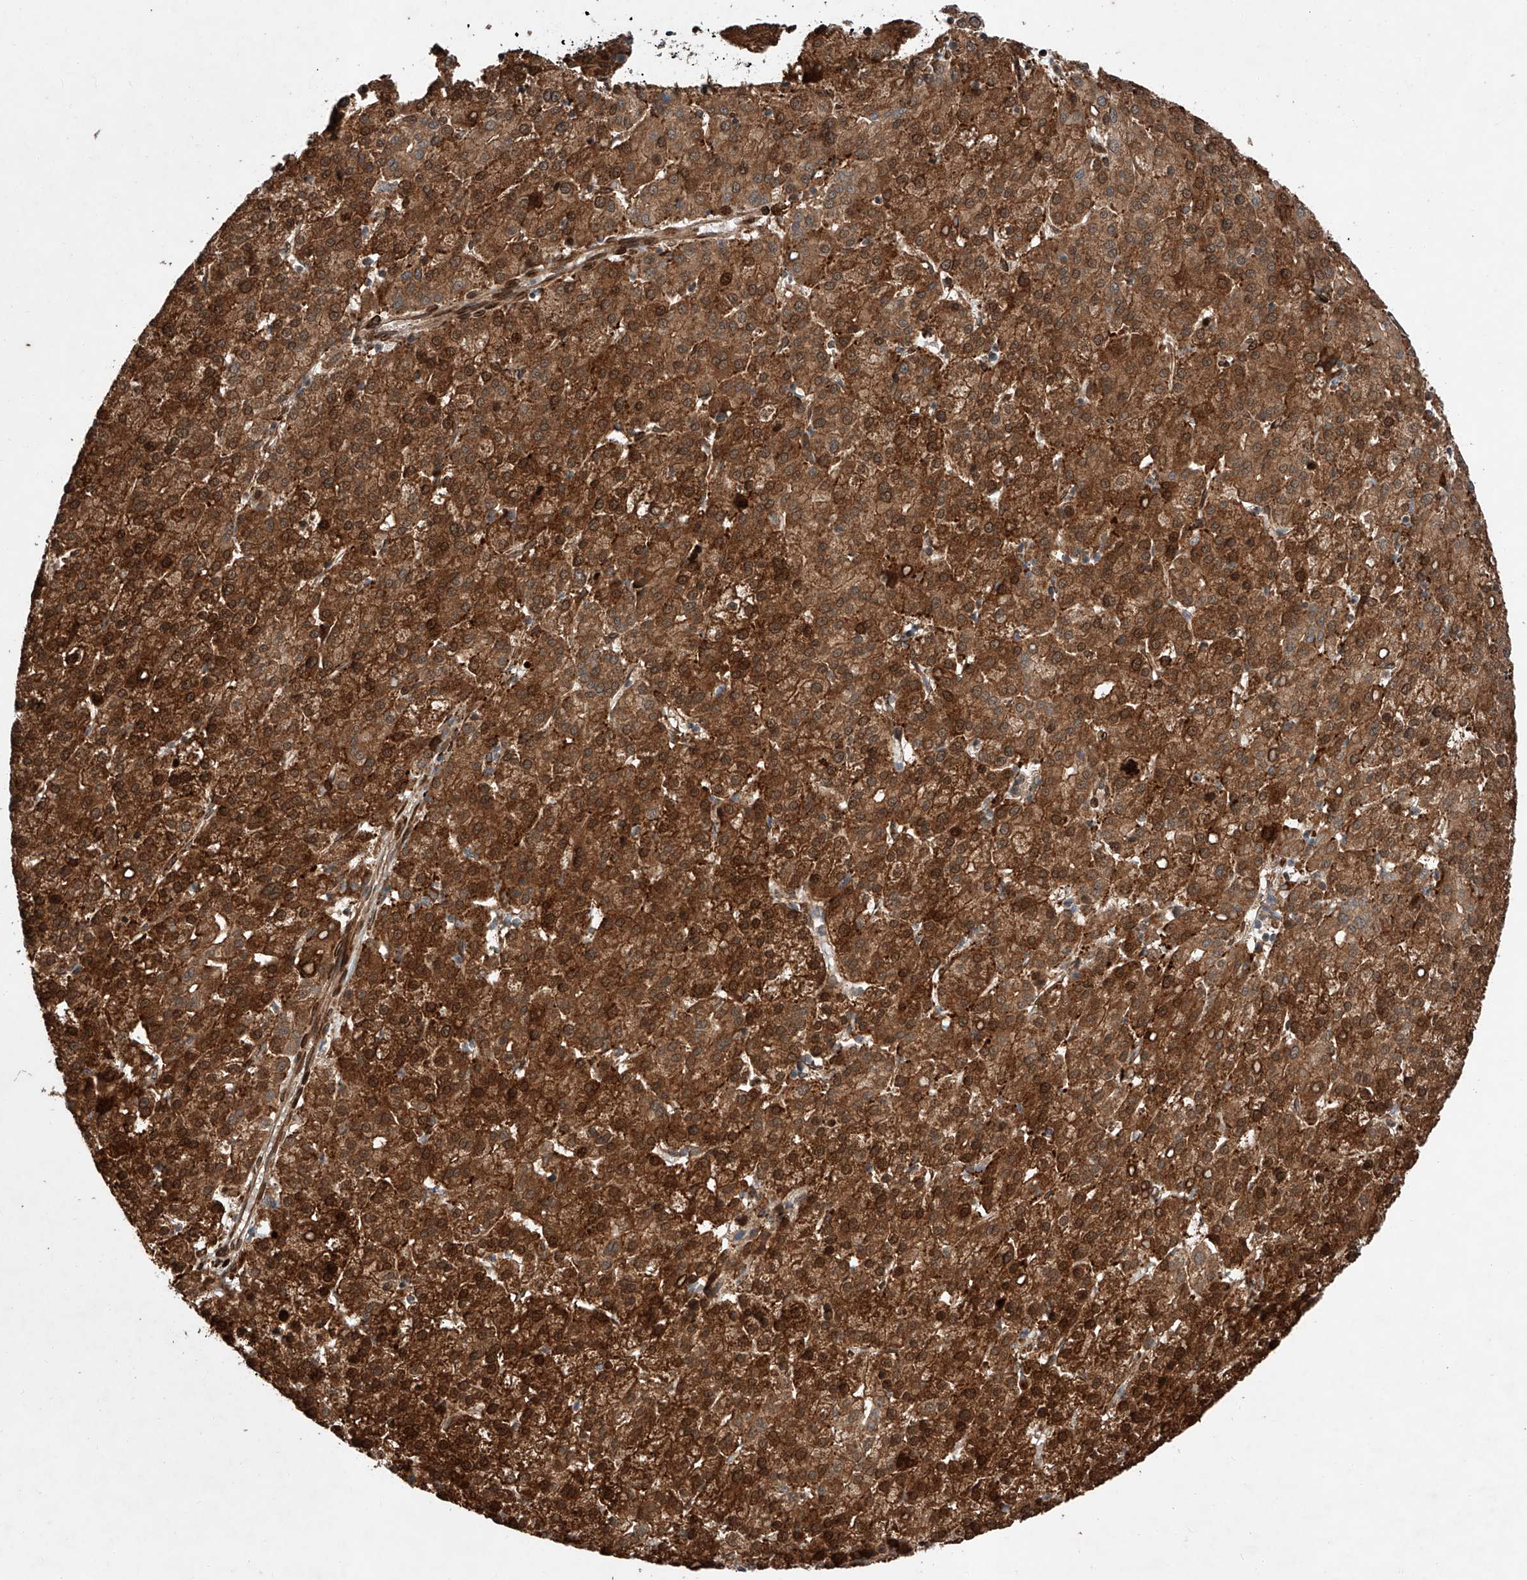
{"staining": {"intensity": "strong", "quantity": ">75%", "location": "cytoplasmic/membranous,nuclear"}, "tissue": "liver cancer", "cell_type": "Tumor cells", "image_type": "cancer", "snomed": [{"axis": "morphology", "description": "Carcinoma, Hepatocellular, NOS"}, {"axis": "topography", "description": "Liver"}], "caption": "About >75% of tumor cells in human liver cancer (hepatocellular carcinoma) show strong cytoplasmic/membranous and nuclear protein expression as visualized by brown immunohistochemical staining.", "gene": "ZFP28", "patient": {"sex": "female", "age": 58}}